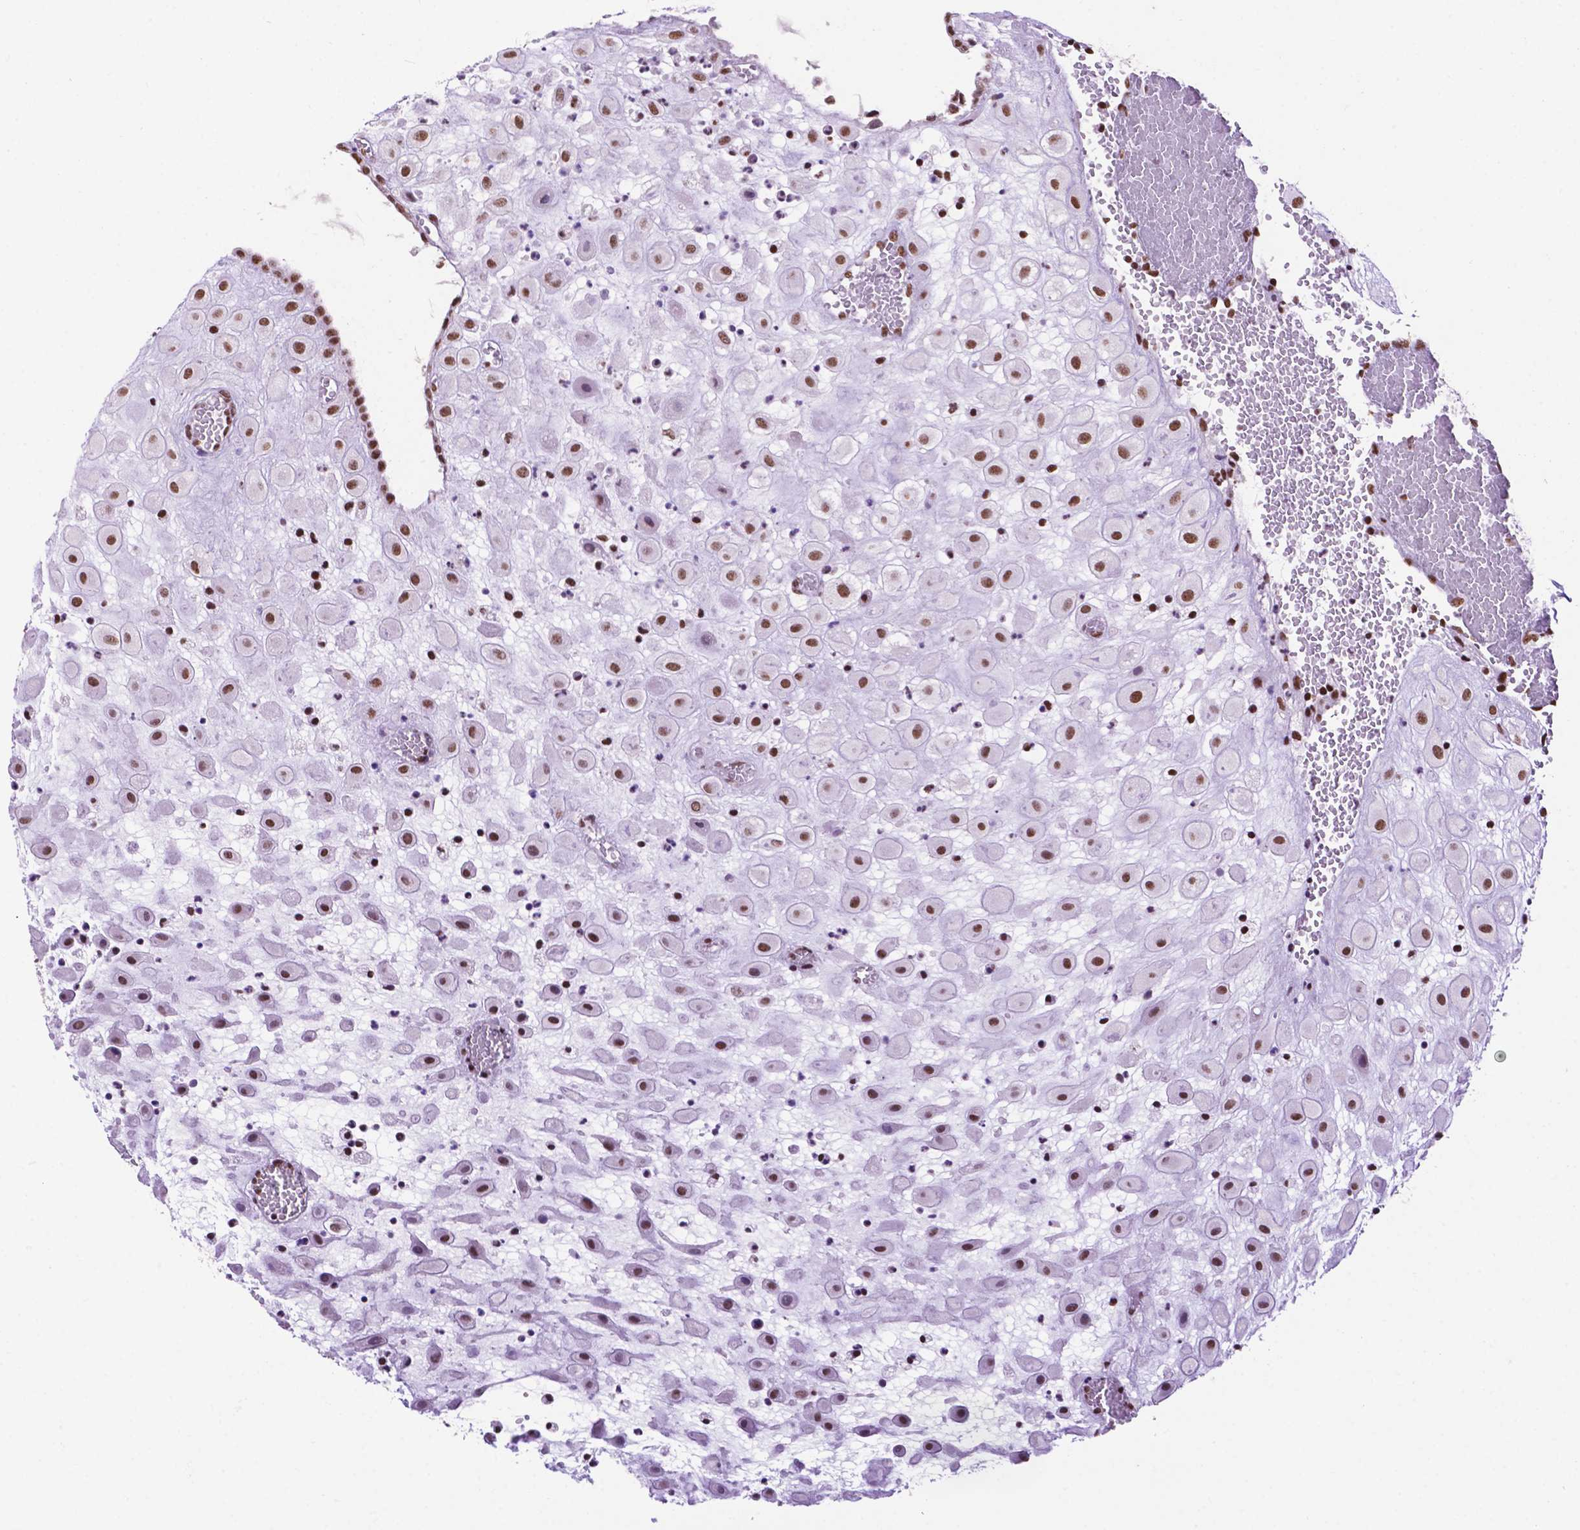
{"staining": {"intensity": "strong", "quantity": "25%-75%", "location": "nuclear"}, "tissue": "placenta", "cell_type": "Decidual cells", "image_type": "normal", "snomed": [{"axis": "morphology", "description": "Normal tissue, NOS"}, {"axis": "topography", "description": "Placenta"}], "caption": "Immunohistochemical staining of normal human placenta displays 25%-75% levels of strong nuclear protein staining in about 25%-75% of decidual cells.", "gene": "CCAR2", "patient": {"sex": "female", "age": 24}}